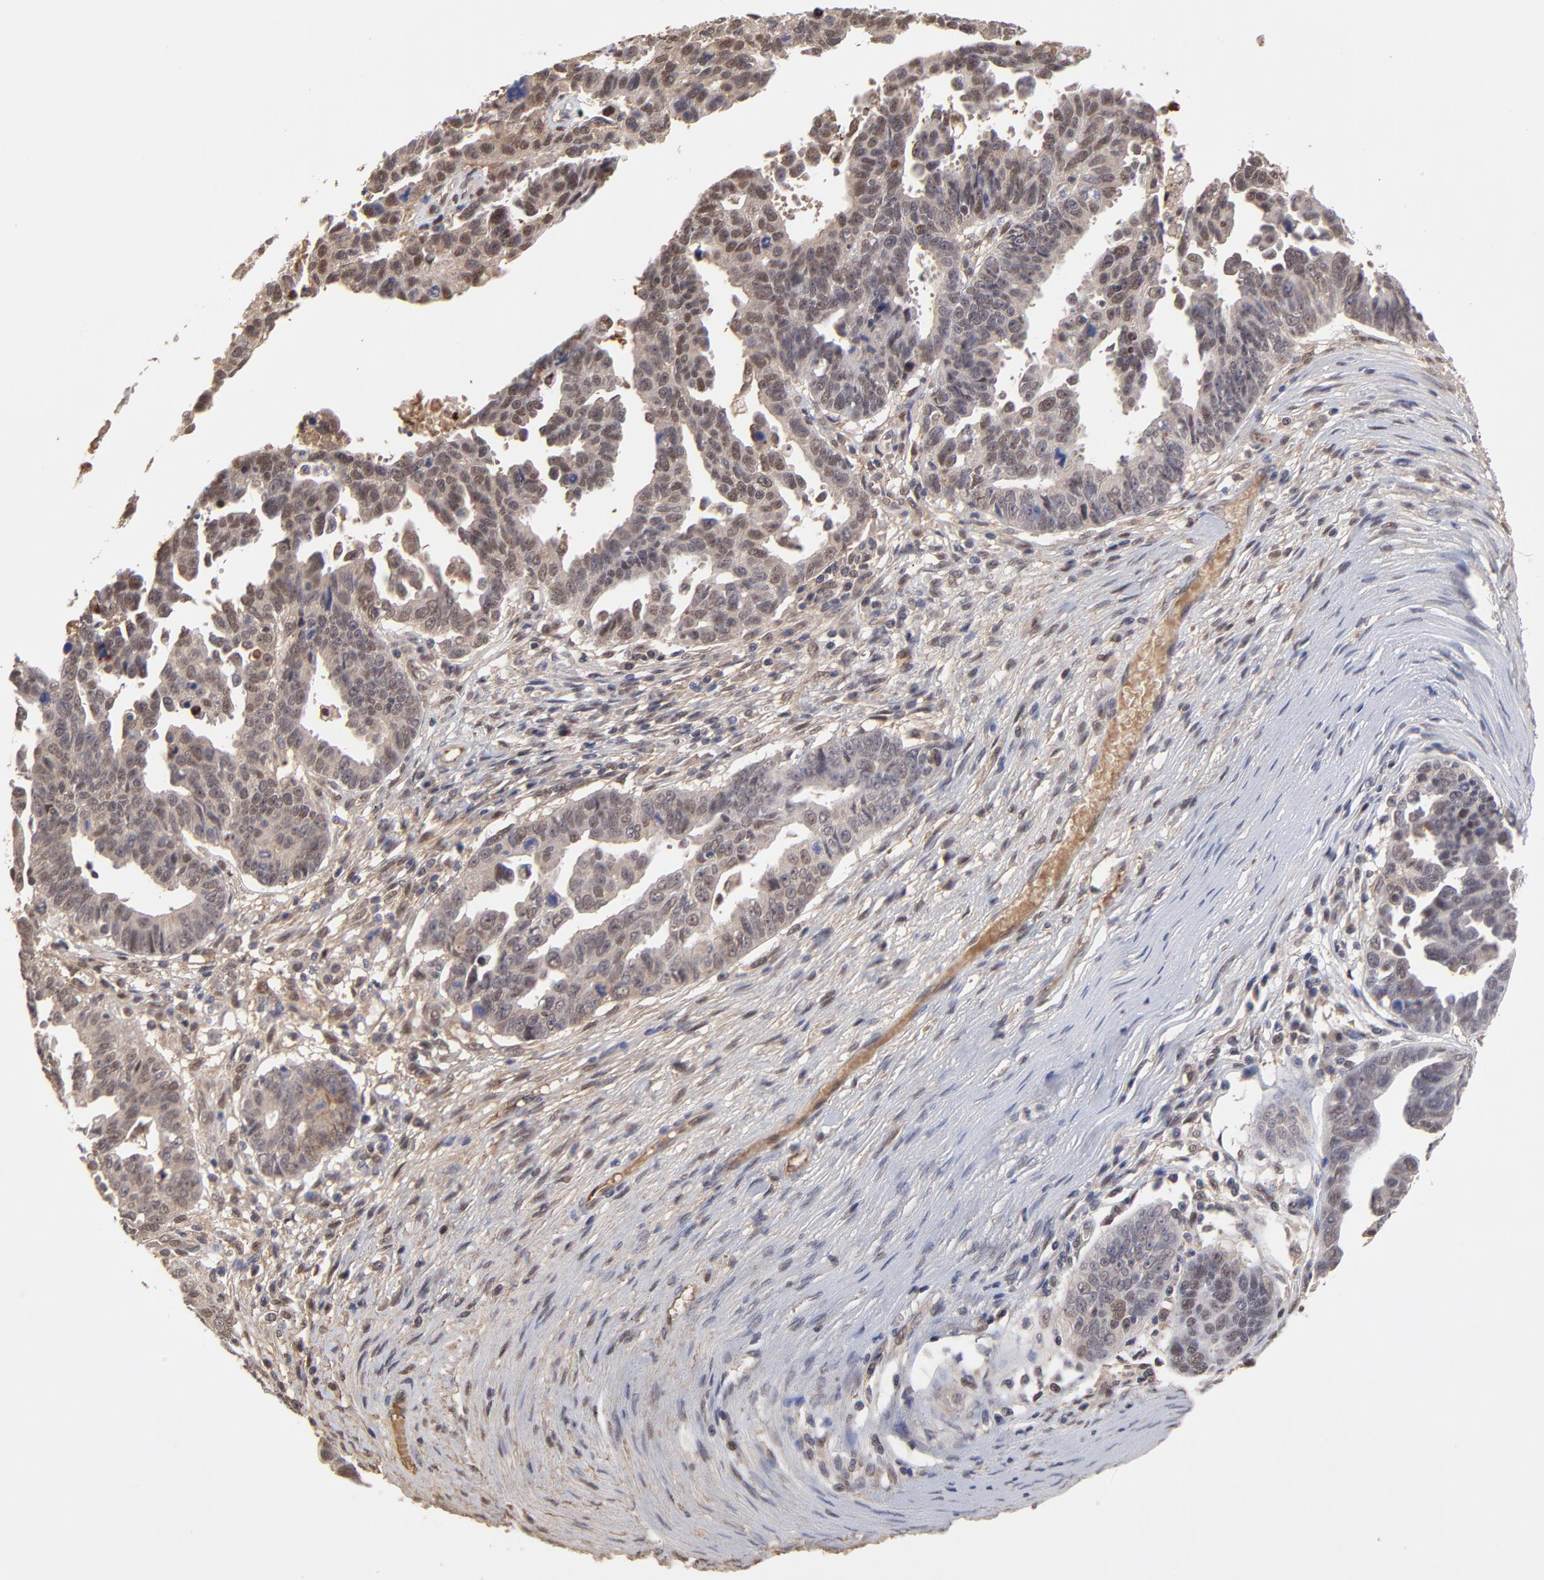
{"staining": {"intensity": "moderate", "quantity": "25%-75%", "location": "cytoplasmic/membranous,nuclear"}, "tissue": "ovarian cancer", "cell_type": "Tumor cells", "image_type": "cancer", "snomed": [{"axis": "morphology", "description": "Carcinoma, endometroid"}, {"axis": "morphology", "description": "Cystadenocarcinoma, serous, NOS"}, {"axis": "topography", "description": "Ovary"}], "caption": "Moderate cytoplasmic/membranous and nuclear protein staining is appreciated in approximately 25%-75% of tumor cells in ovarian cancer (endometroid carcinoma).", "gene": "PSMD14", "patient": {"sex": "female", "age": 45}}